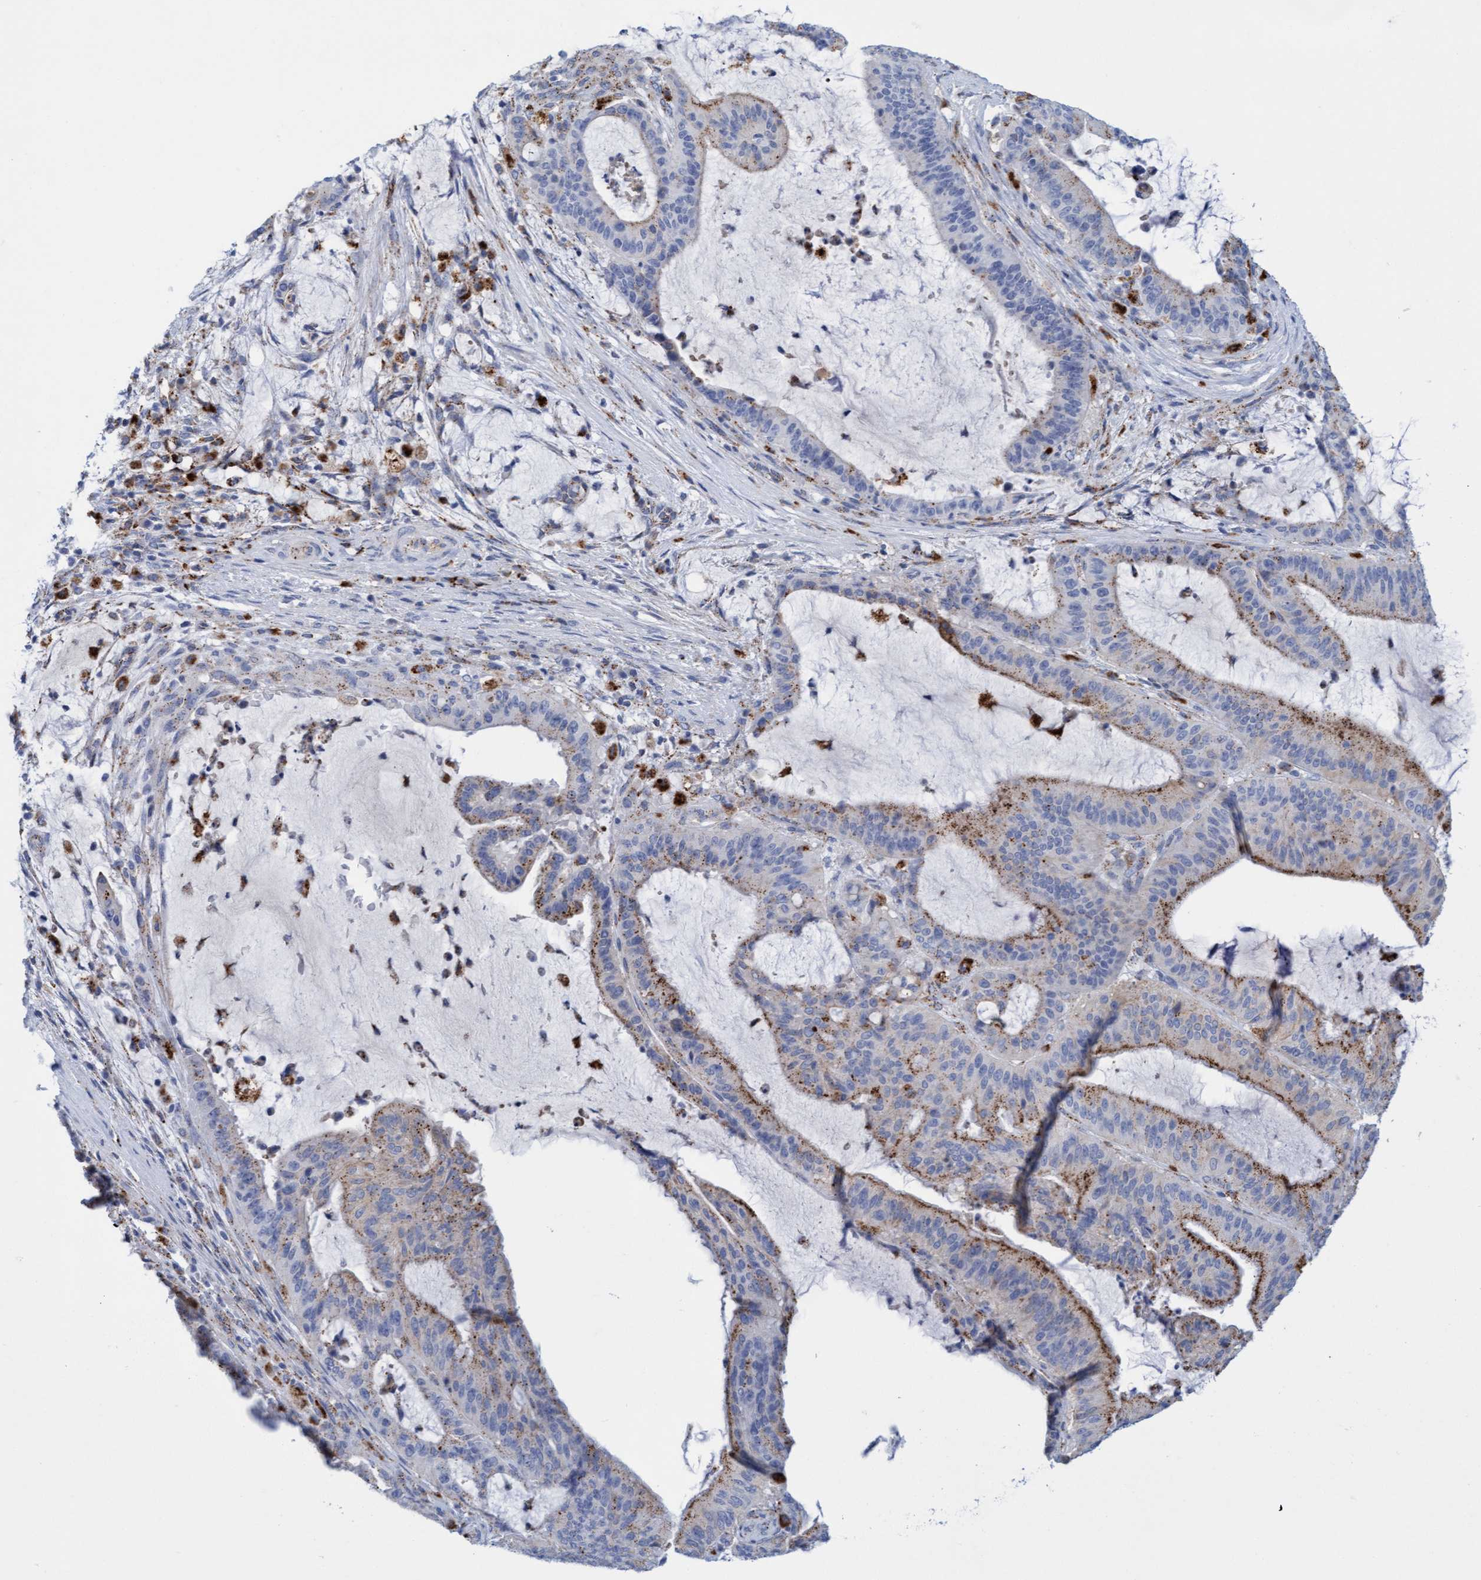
{"staining": {"intensity": "moderate", "quantity": ">75%", "location": "cytoplasmic/membranous"}, "tissue": "liver cancer", "cell_type": "Tumor cells", "image_type": "cancer", "snomed": [{"axis": "morphology", "description": "Normal tissue, NOS"}, {"axis": "morphology", "description": "Cholangiocarcinoma"}, {"axis": "topography", "description": "Liver"}, {"axis": "topography", "description": "Peripheral nerve tissue"}], "caption": "Liver cancer stained with a brown dye demonstrates moderate cytoplasmic/membranous positive staining in about >75% of tumor cells.", "gene": "SGSH", "patient": {"sex": "female", "age": 73}}